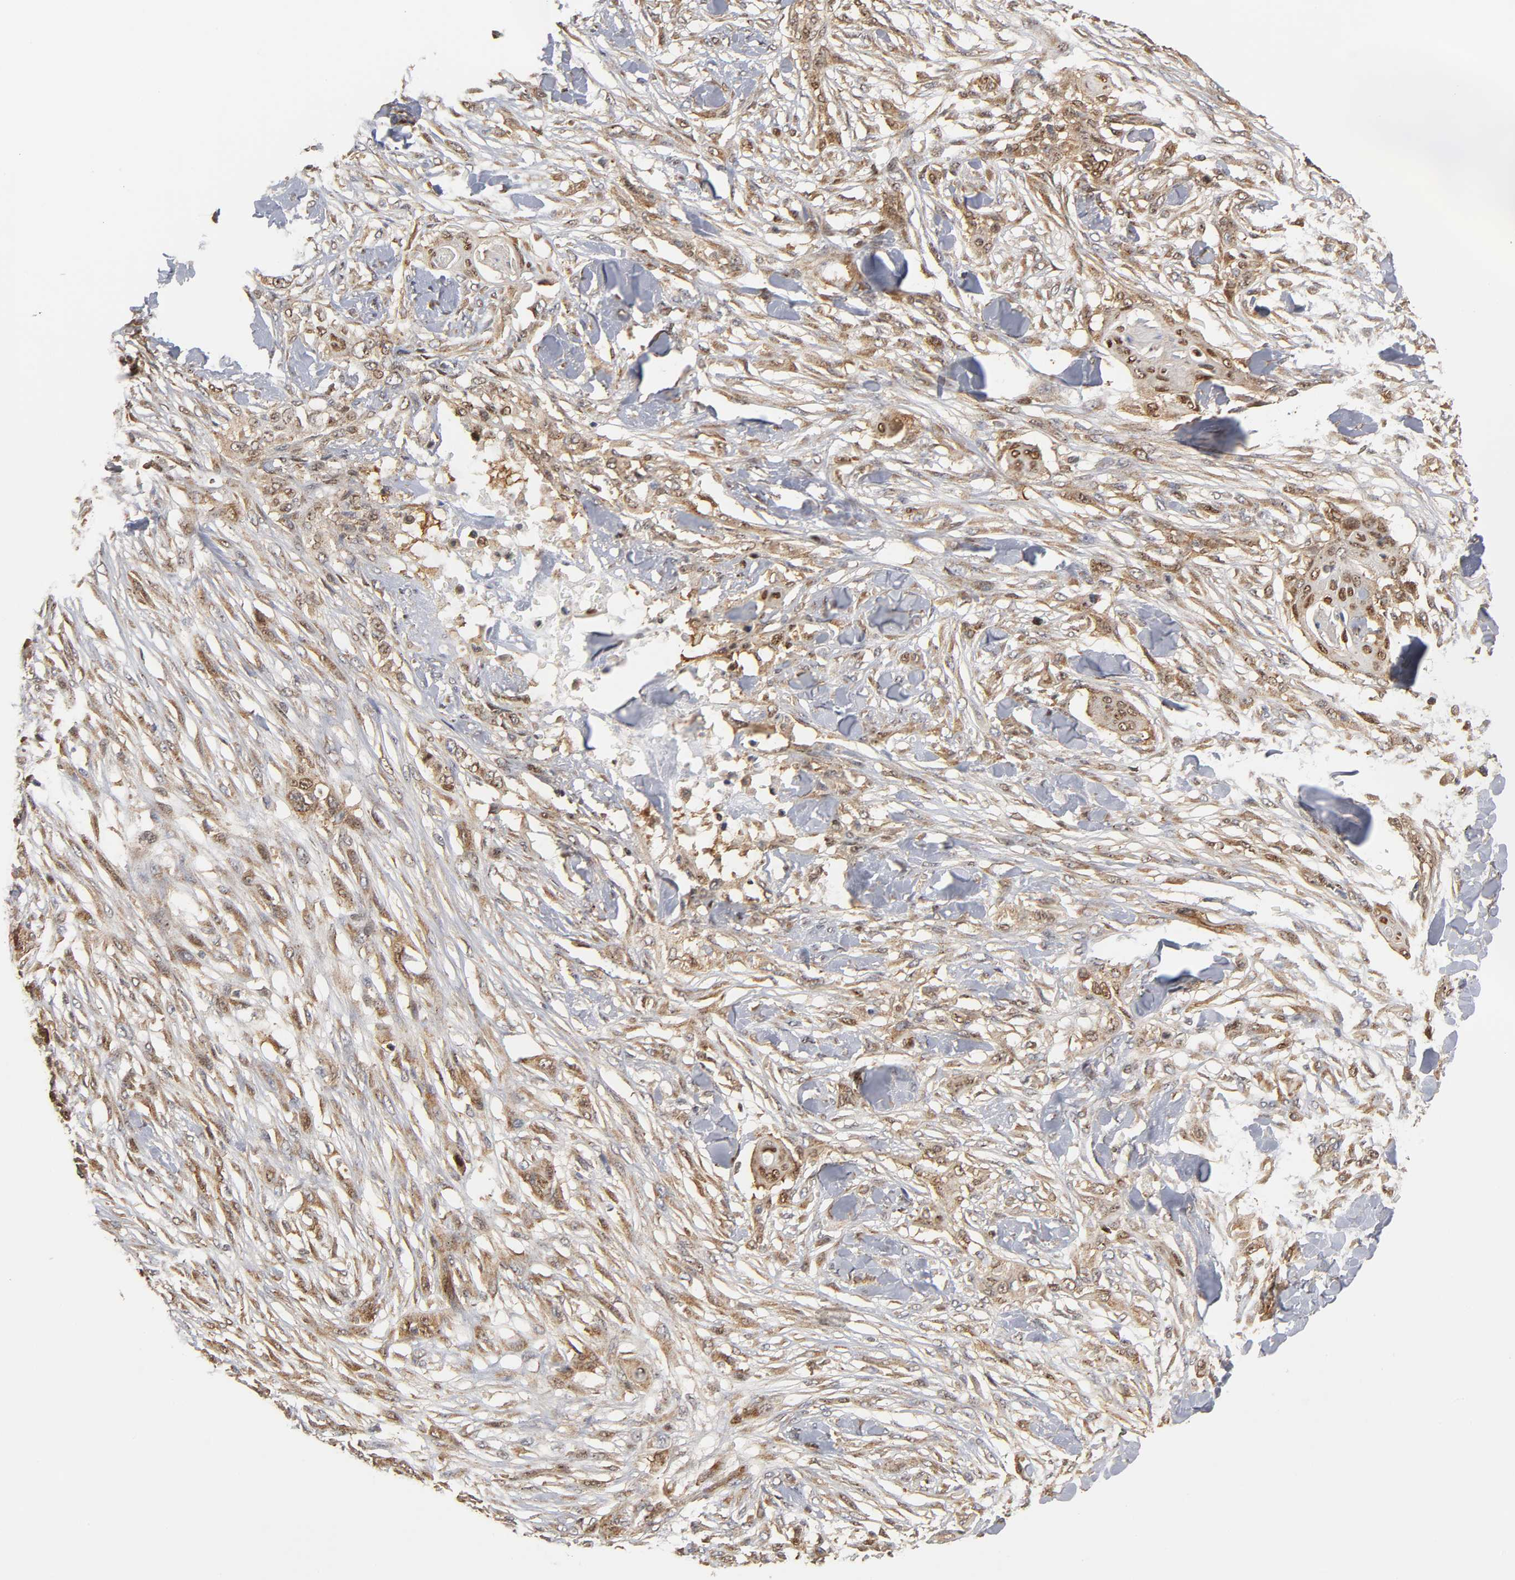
{"staining": {"intensity": "moderate", "quantity": "25%-75%", "location": "cytoplasmic/membranous,nuclear"}, "tissue": "skin cancer", "cell_type": "Tumor cells", "image_type": "cancer", "snomed": [{"axis": "morphology", "description": "Normal tissue, NOS"}, {"axis": "morphology", "description": "Squamous cell carcinoma, NOS"}, {"axis": "topography", "description": "Skin"}], "caption": "This photomicrograph displays immunohistochemistry (IHC) staining of human skin cancer (squamous cell carcinoma), with medium moderate cytoplasmic/membranous and nuclear staining in approximately 25%-75% of tumor cells.", "gene": "PAFAH1B1", "patient": {"sex": "female", "age": 59}}